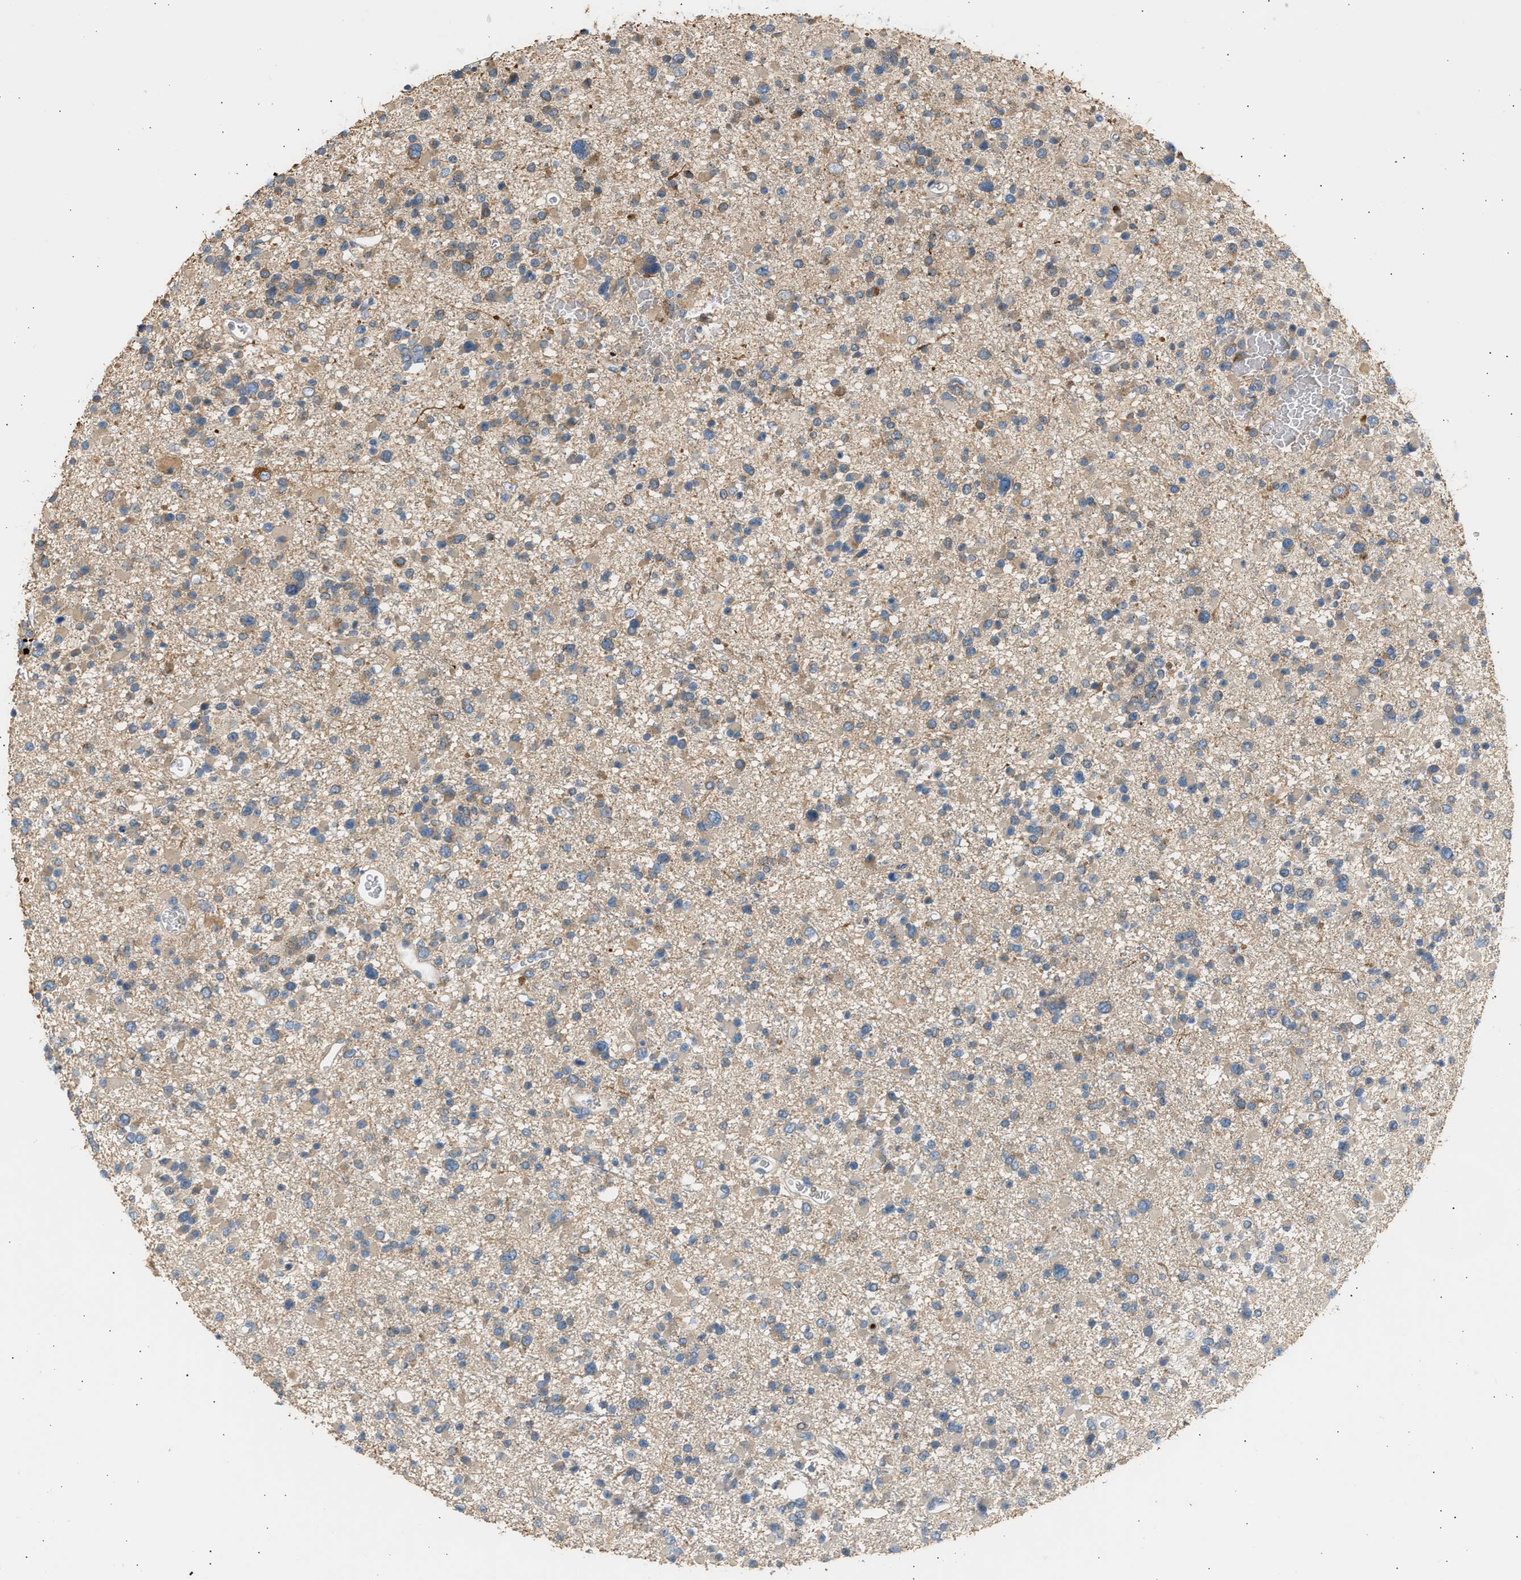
{"staining": {"intensity": "weak", "quantity": ">75%", "location": "cytoplasmic/membranous"}, "tissue": "glioma", "cell_type": "Tumor cells", "image_type": "cancer", "snomed": [{"axis": "morphology", "description": "Glioma, malignant, Low grade"}, {"axis": "topography", "description": "Brain"}], "caption": "Weak cytoplasmic/membranous protein staining is appreciated in approximately >75% of tumor cells in glioma.", "gene": "TRIM50", "patient": {"sex": "female", "age": 22}}